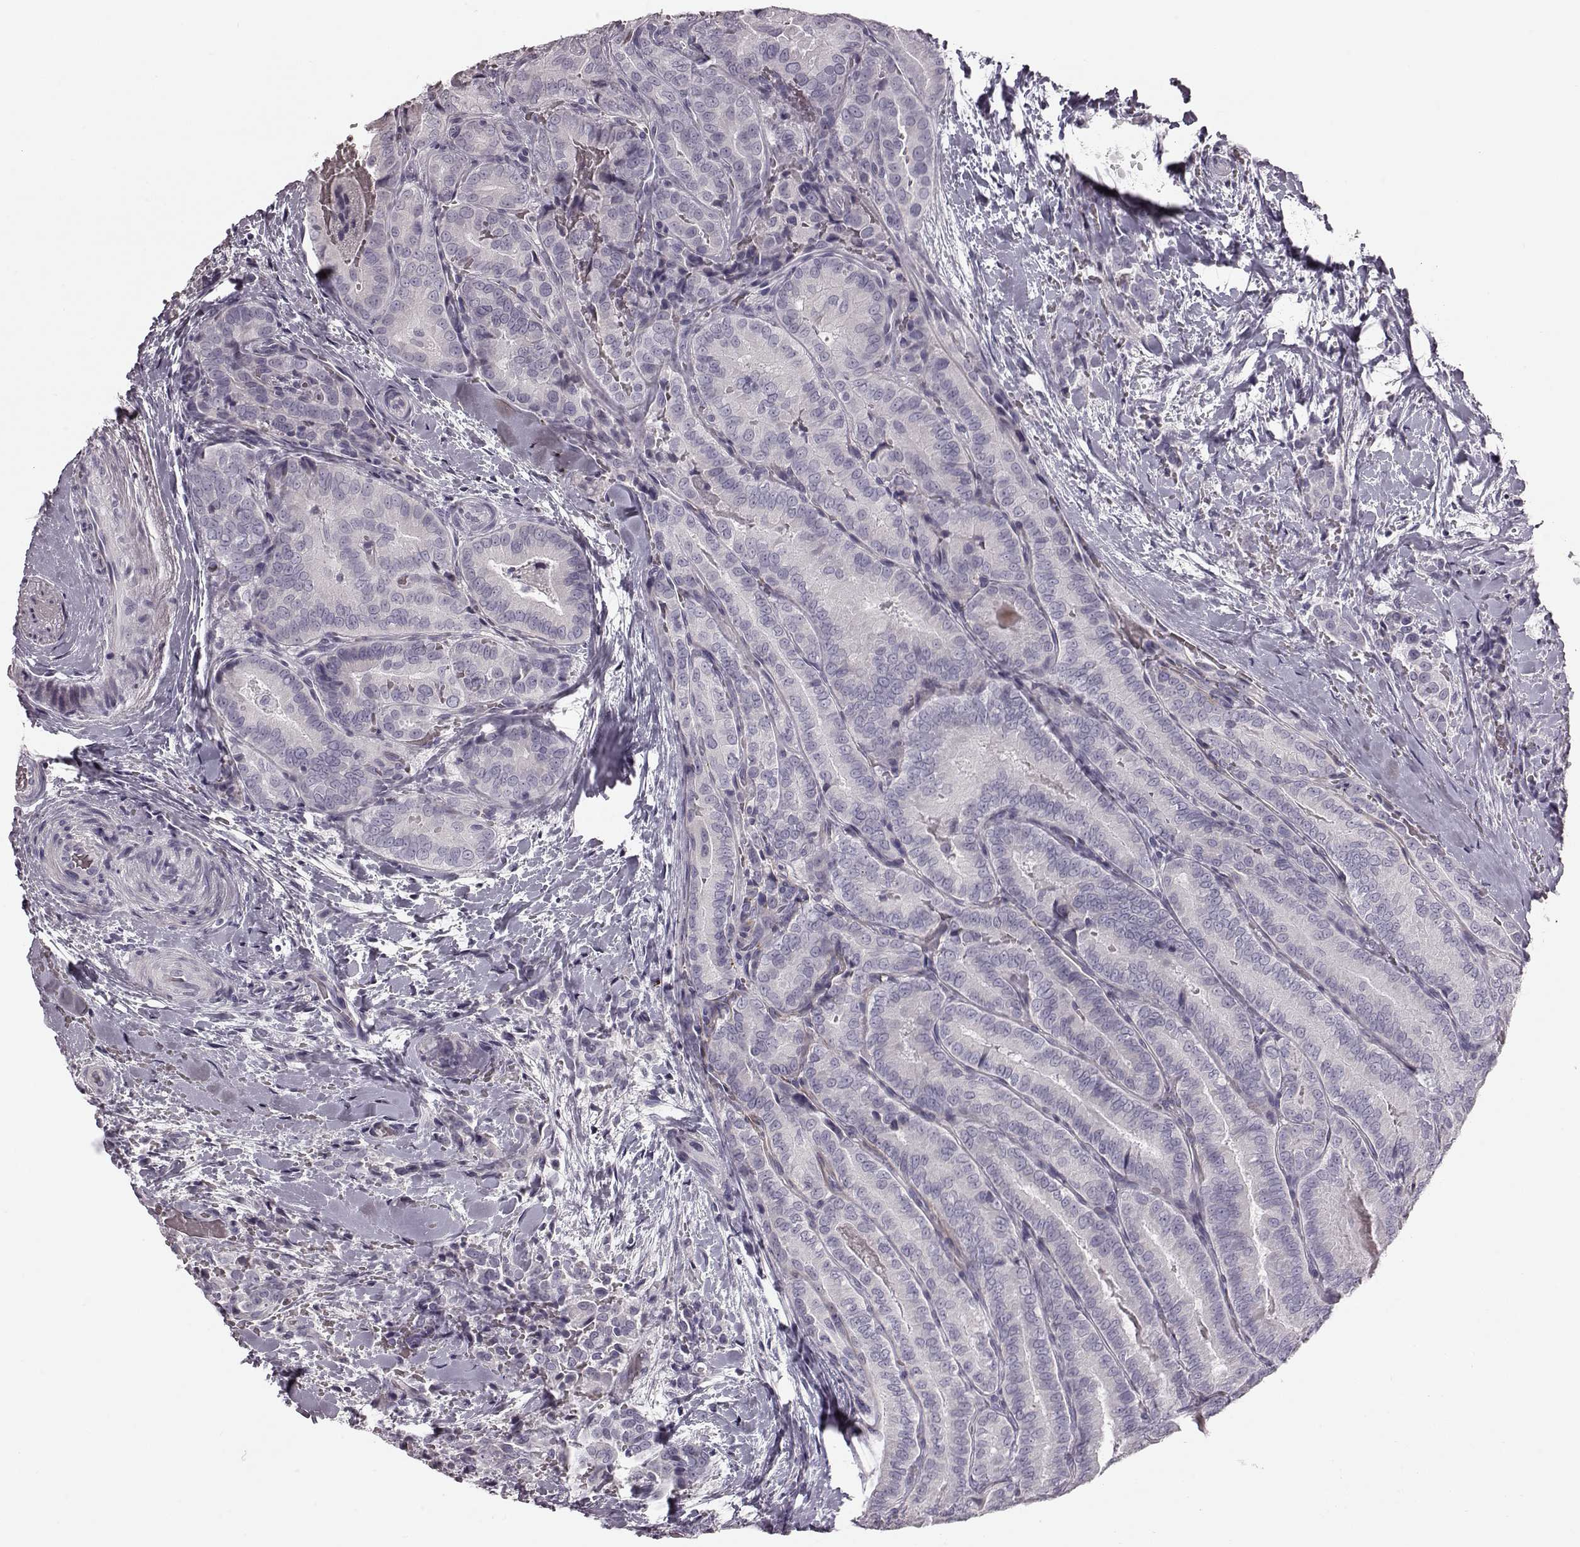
{"staining": {"intensity": "negative", "quantity": "none", "location": "none"}, "tissue": "thyroid cancer", "cell_type": "Tumor cells", "image_type": "cancer", "snomed": [{"axis": "morphology", "description": "Papillary adenocarcinoma, NOS"}, {"axis": "topography", "description": "Thyroid gland"}], "caption": "The immunohistochemistry (IHC) photomicrograph has no significant expression in tumor cells of thyroid cancer tissue. The staining is performed using DAB (3,3'-diaminobenzidine) brown chromogen with nuclei counter-stained in using hematoxylin.", "gene": "ZNF433", "patient": {"sex": "male", "age": 61}}